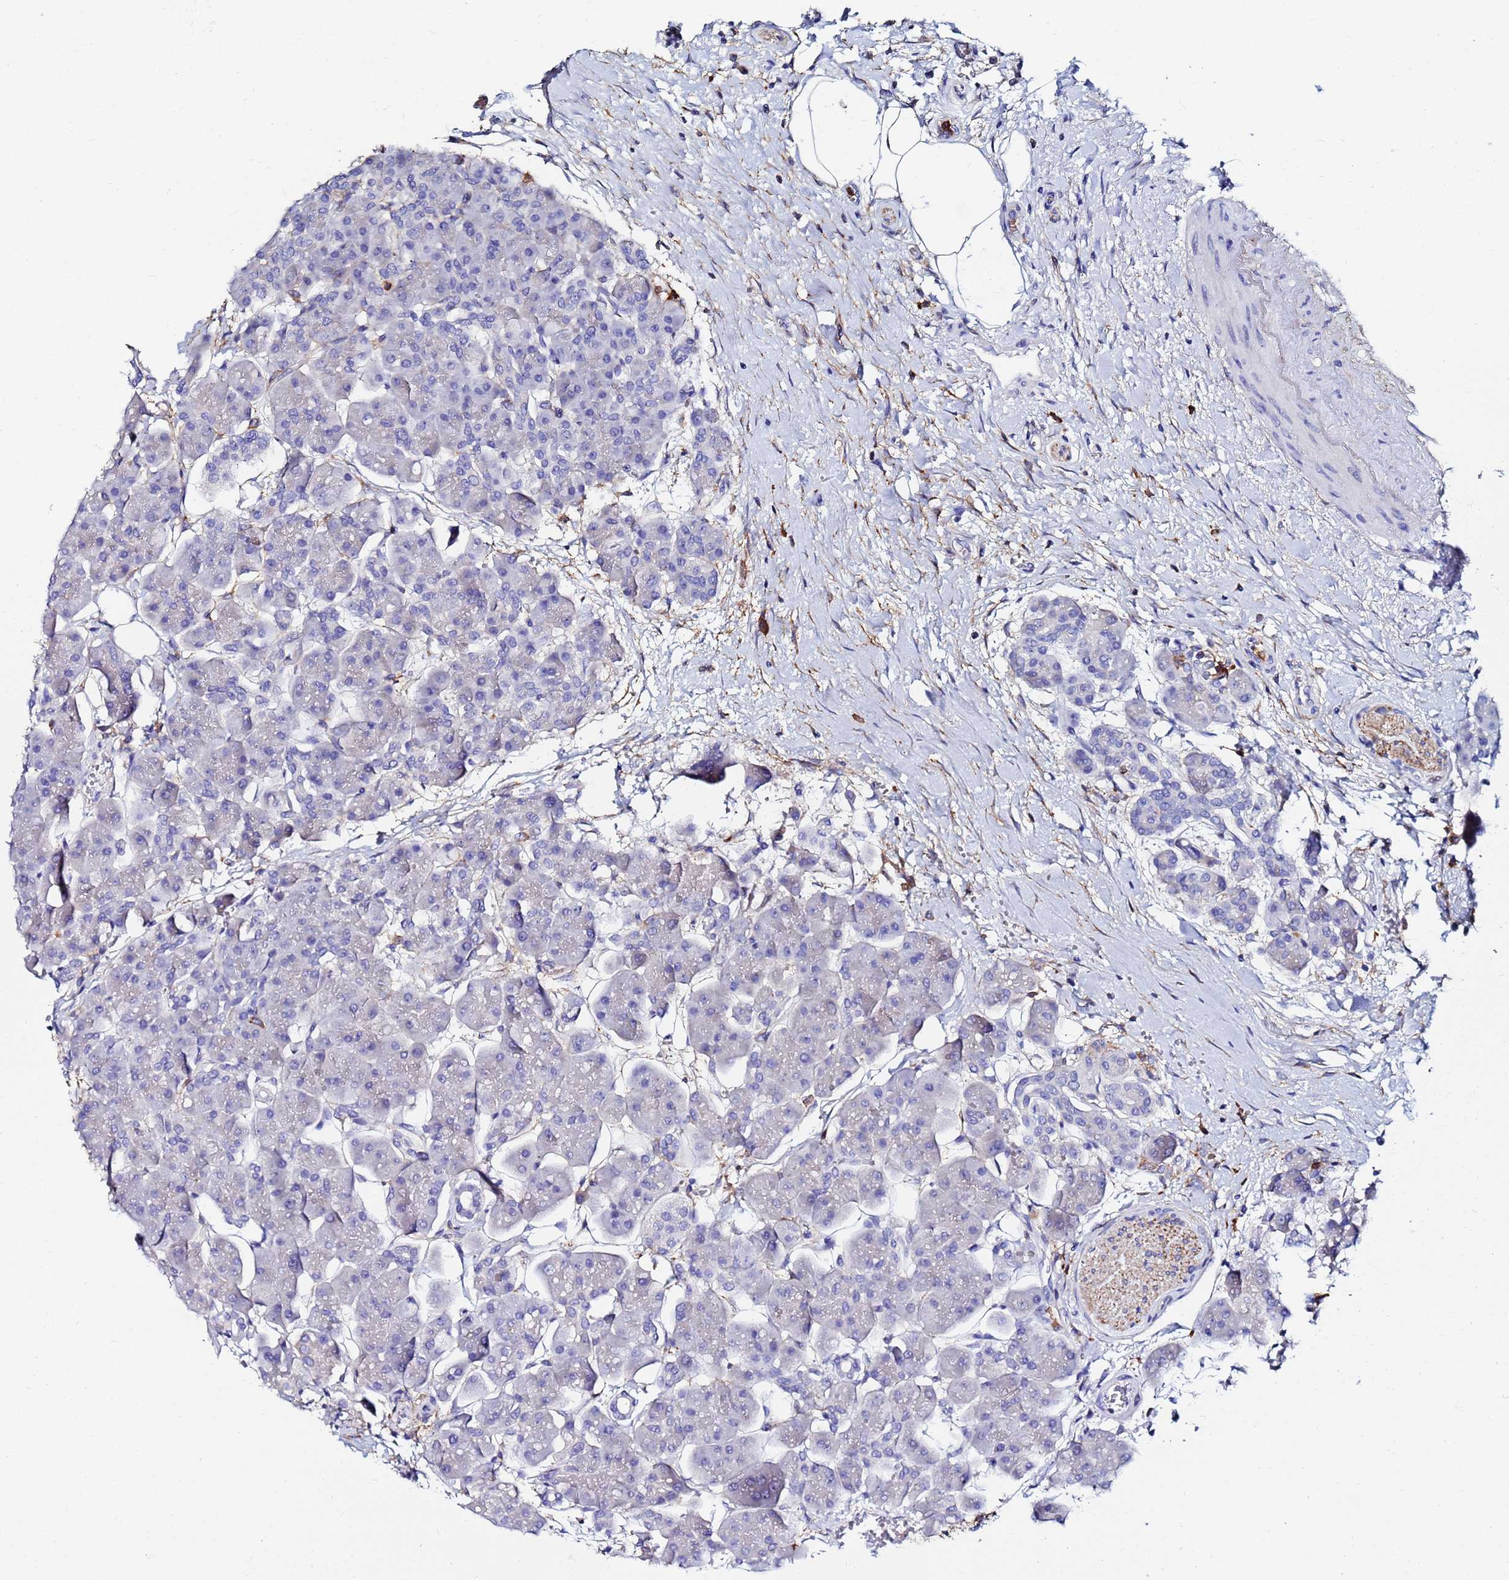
{"staining": {"intensity": "negative", "quantity": "none", "location": "none"}, "tissue": "pancreas", "cell_type": "Exocrine glandular cells", "image_type": "normal", "snomed": [{"axis": "morphology", "description": "Normal tissue, NOS"}, {"axis": "topography", "description": "Pancreas"}], "caption": "A high-resolution histopathology image shows immunohistochemistry (IHC) staining of benign pancreas, which demonstrates no significant staining in exocrine glandular cells.", "gene": "BASP1", "patient": {"sex": "male", "age": 66}}